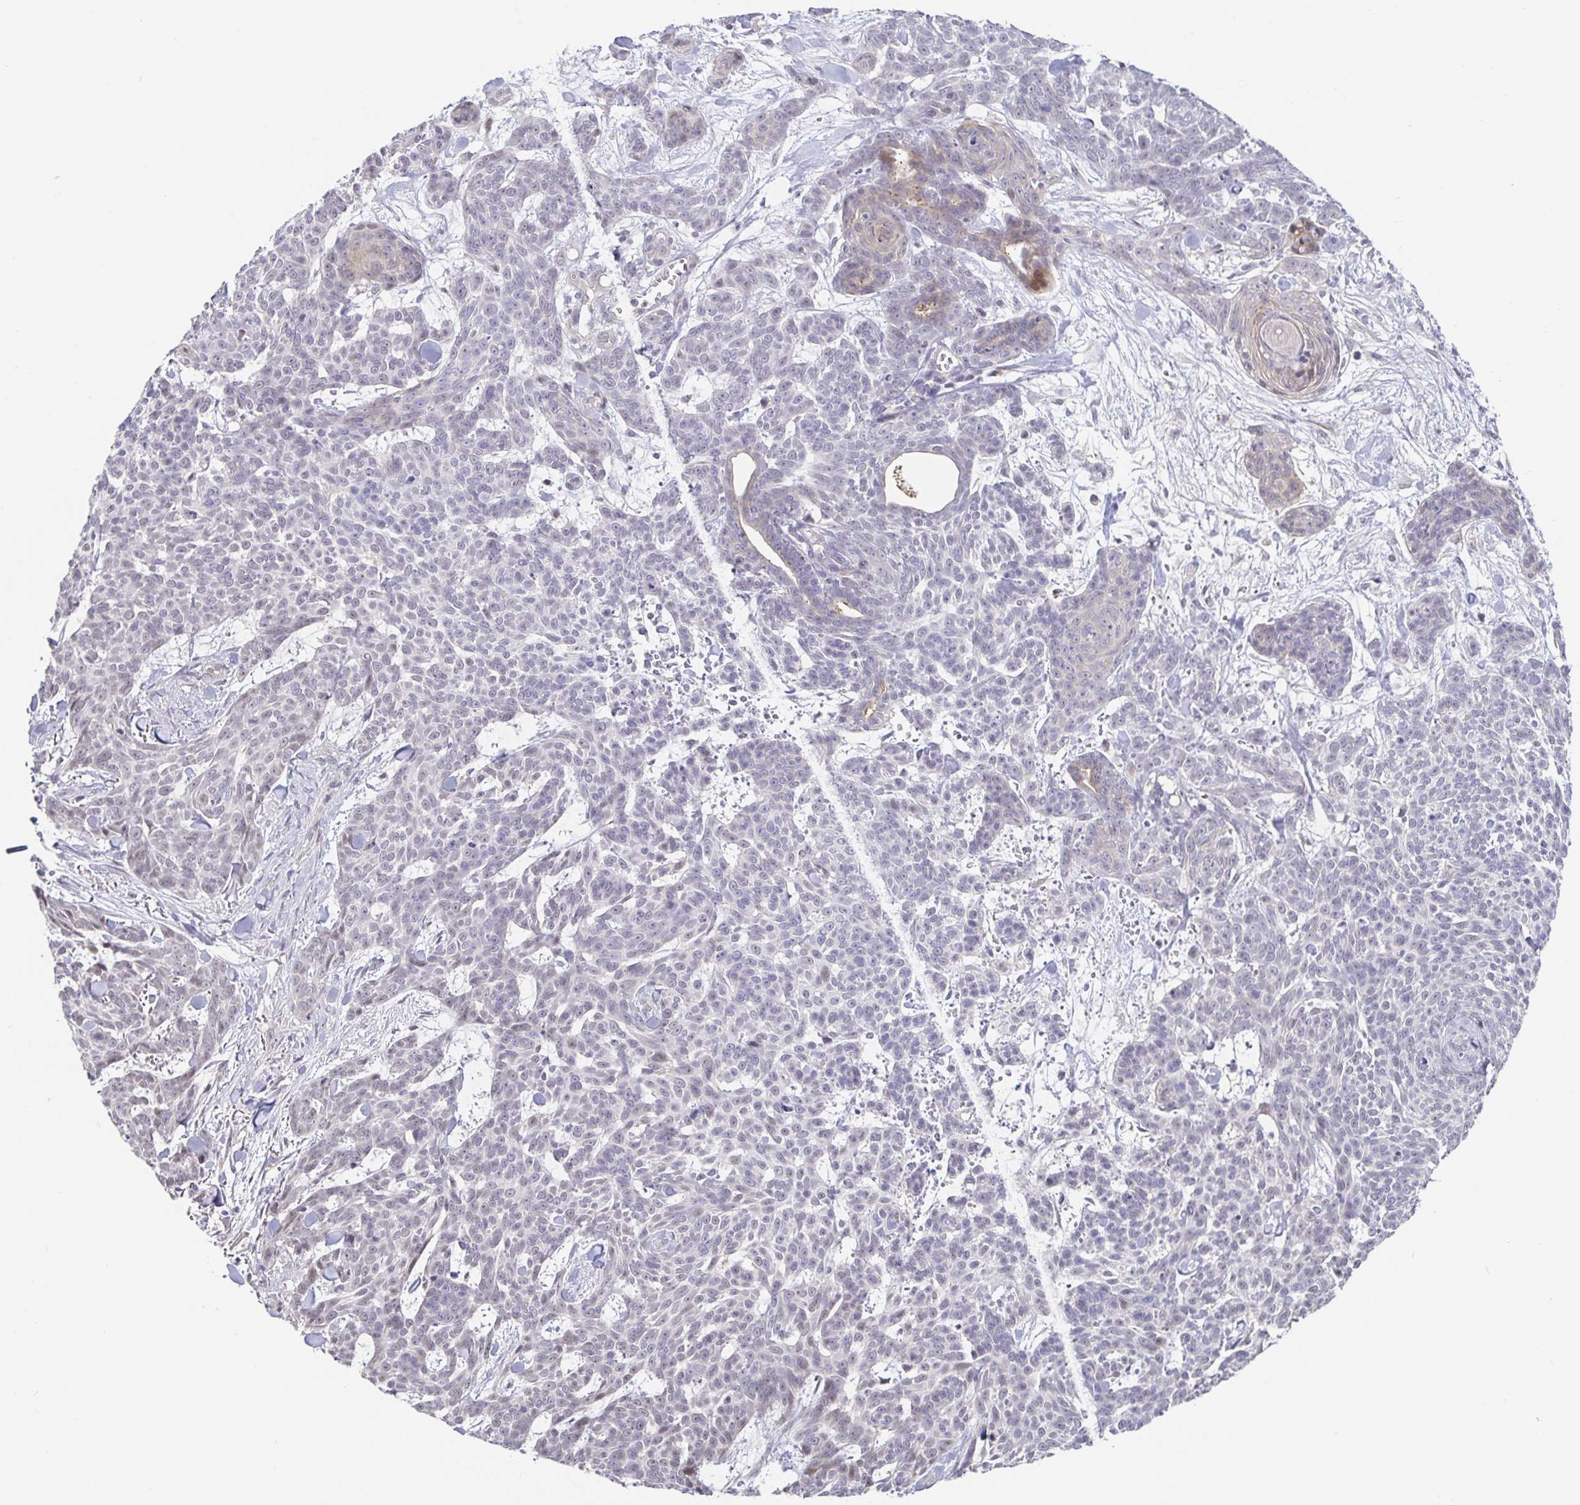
{"staining": {"intensity": "negative", "quantity": "none", "location": "none"}, "tissue": "skin cancer", "cell_type": "Tumor cells", "image_type": "cancer", "snomed": [{"axis": "morphology", "description": "Basal cell carcinoma"}, {"axis": "topography", "description": "Skin"}], "caption": "High magnification brightfield microscopy of skin cancer stained with DAB (brown) and counterstained with hematoxylin (blue): tumor cells show no significant staining.", "gene": "CIT", "patient": {"sex": "female", "age": 93}}